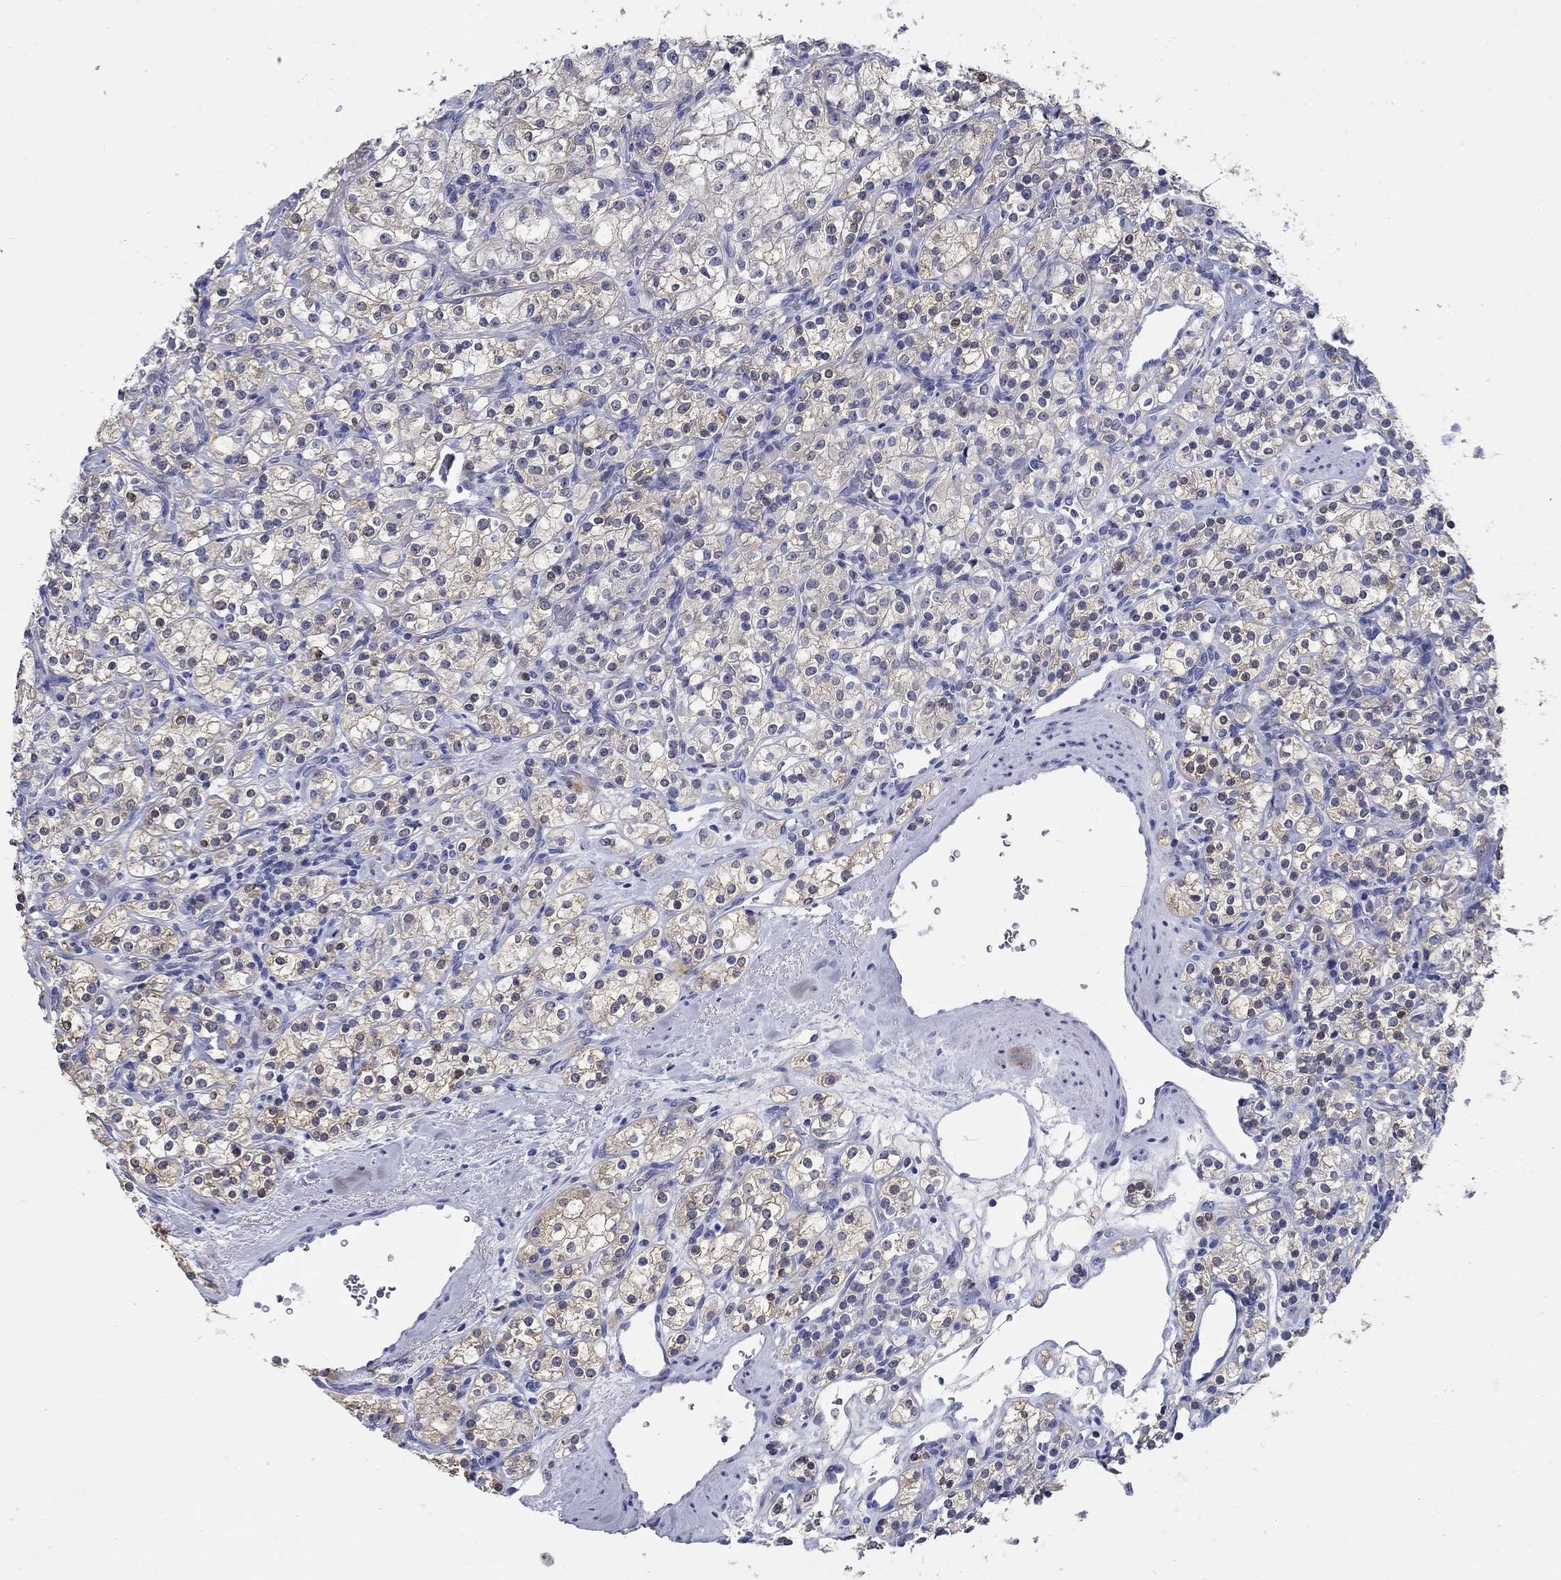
{"staining": {"intensity": "weak", "quantity": "<25%", "location": "cytoplasmic/membranous"}, "tissue": "renal cancer", "cell_type": "Tumor cells", "image_type": "cancer", "snomed": [{"axis": "morphology", "description": "Adenocarcinoma, NOS"}, {"axis": "topography", "description": "Kidney"}], "caption": "DAB (3,3'-diaminobenzidine) immunohistochemical staining of adenocarcinoma (renal) shows no significant staining in tumor cells. (Stains: DAB (3,3'-diaminobenzidine) immunohistochemistry with hematoxylin counter stain, Microscopy: brightfield microscopy at high magnification).", "gene": "CRYGD", "patient": {"sex": "male", "age": 77}}